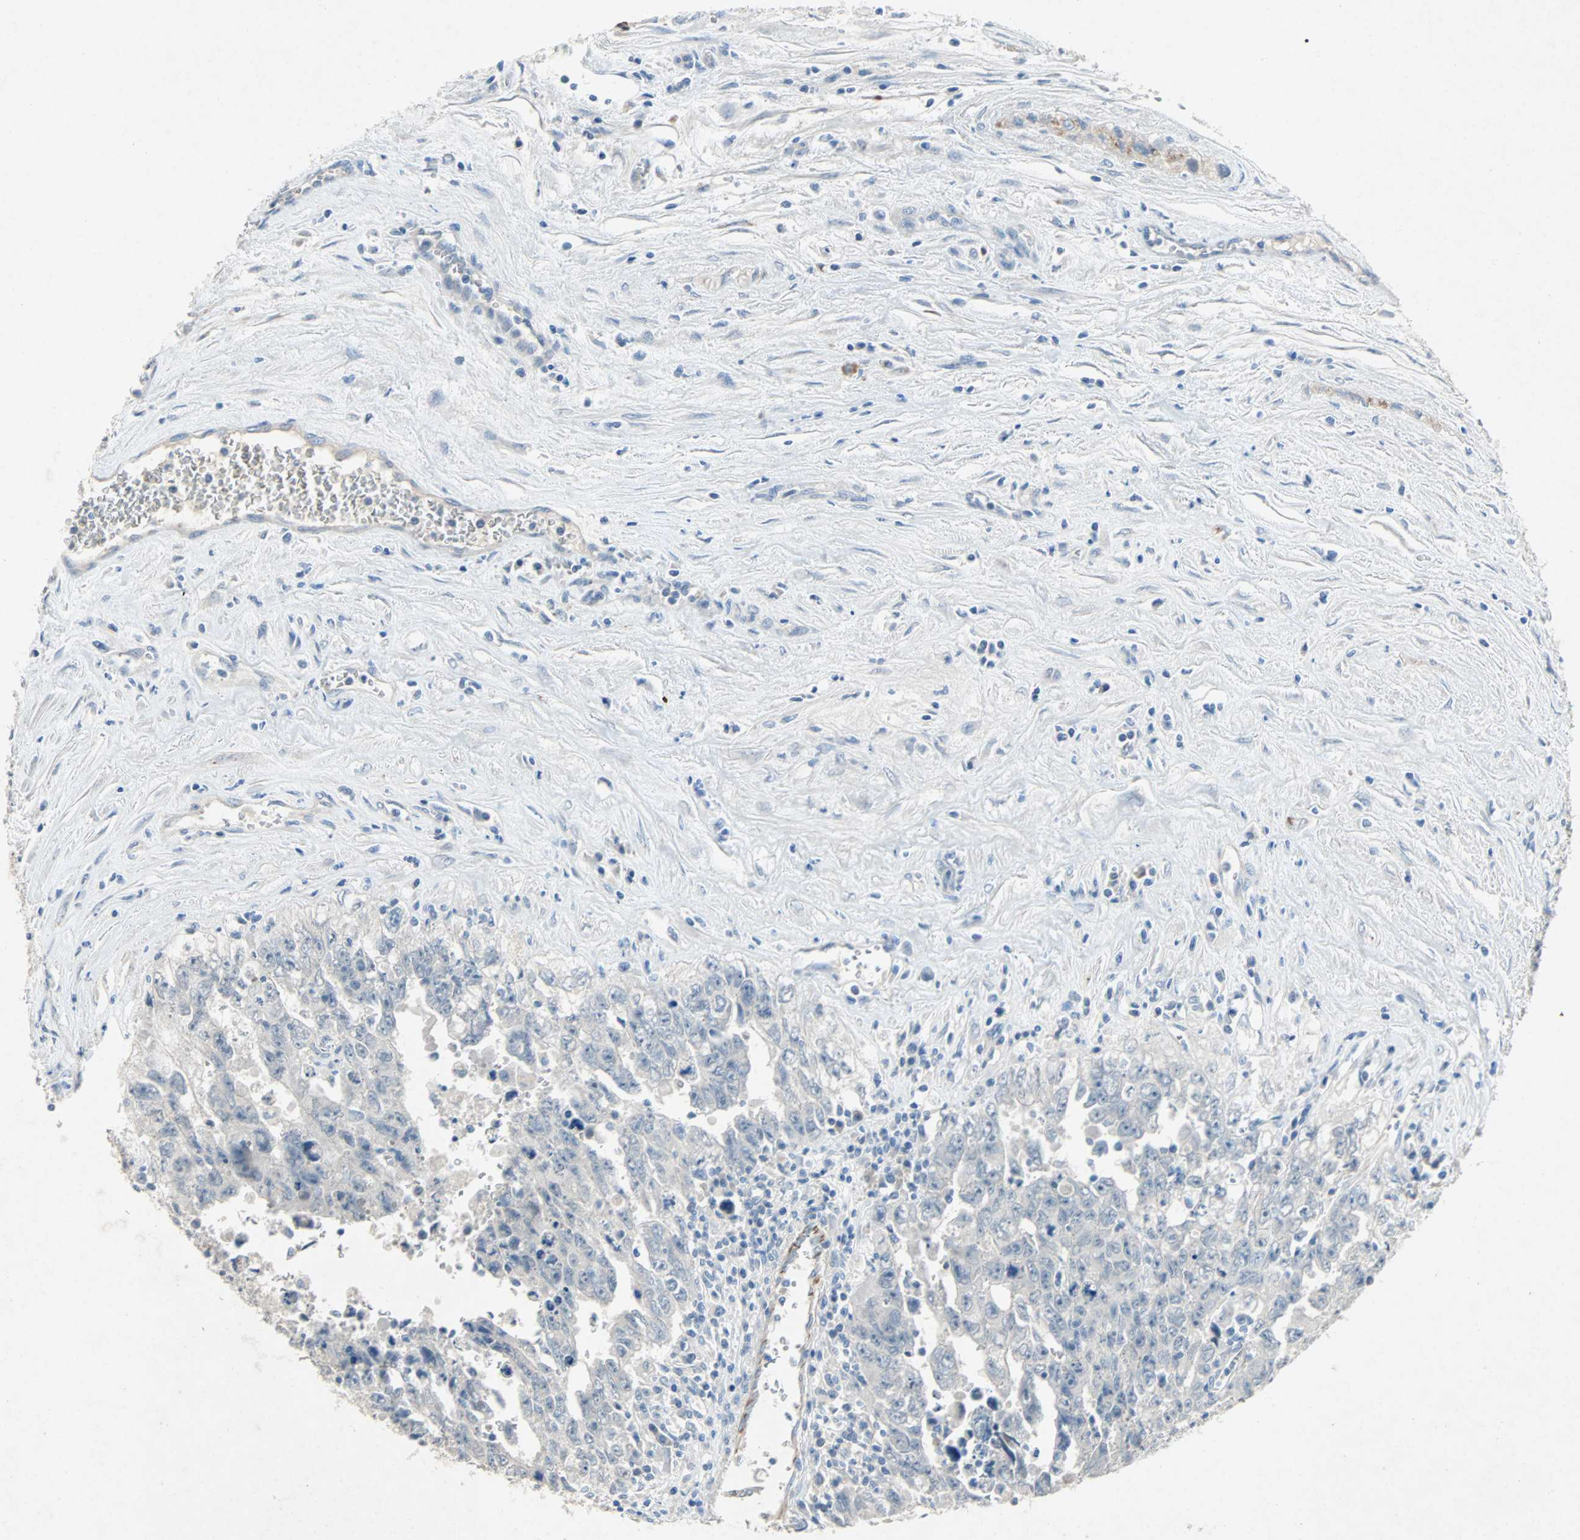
{"staining": {"intensity": "negative", "quantity": "none", "location": "none"}, "tissue": "testis cancer", "cell_type": "Tumor cells", "image_type": "cancer", "snomed": [{"axis": "morphology", "description": "Carcinoma, Embryonal, NOS"}, {"axis": "topography", "description": "Testis"}], "caption": "Protein analysis of embryonal carcinoma (testis) reveals no significant staining in tumor cells.", "gene": "PCDHB2", "patient": {"sex": "male", "age": 28}}